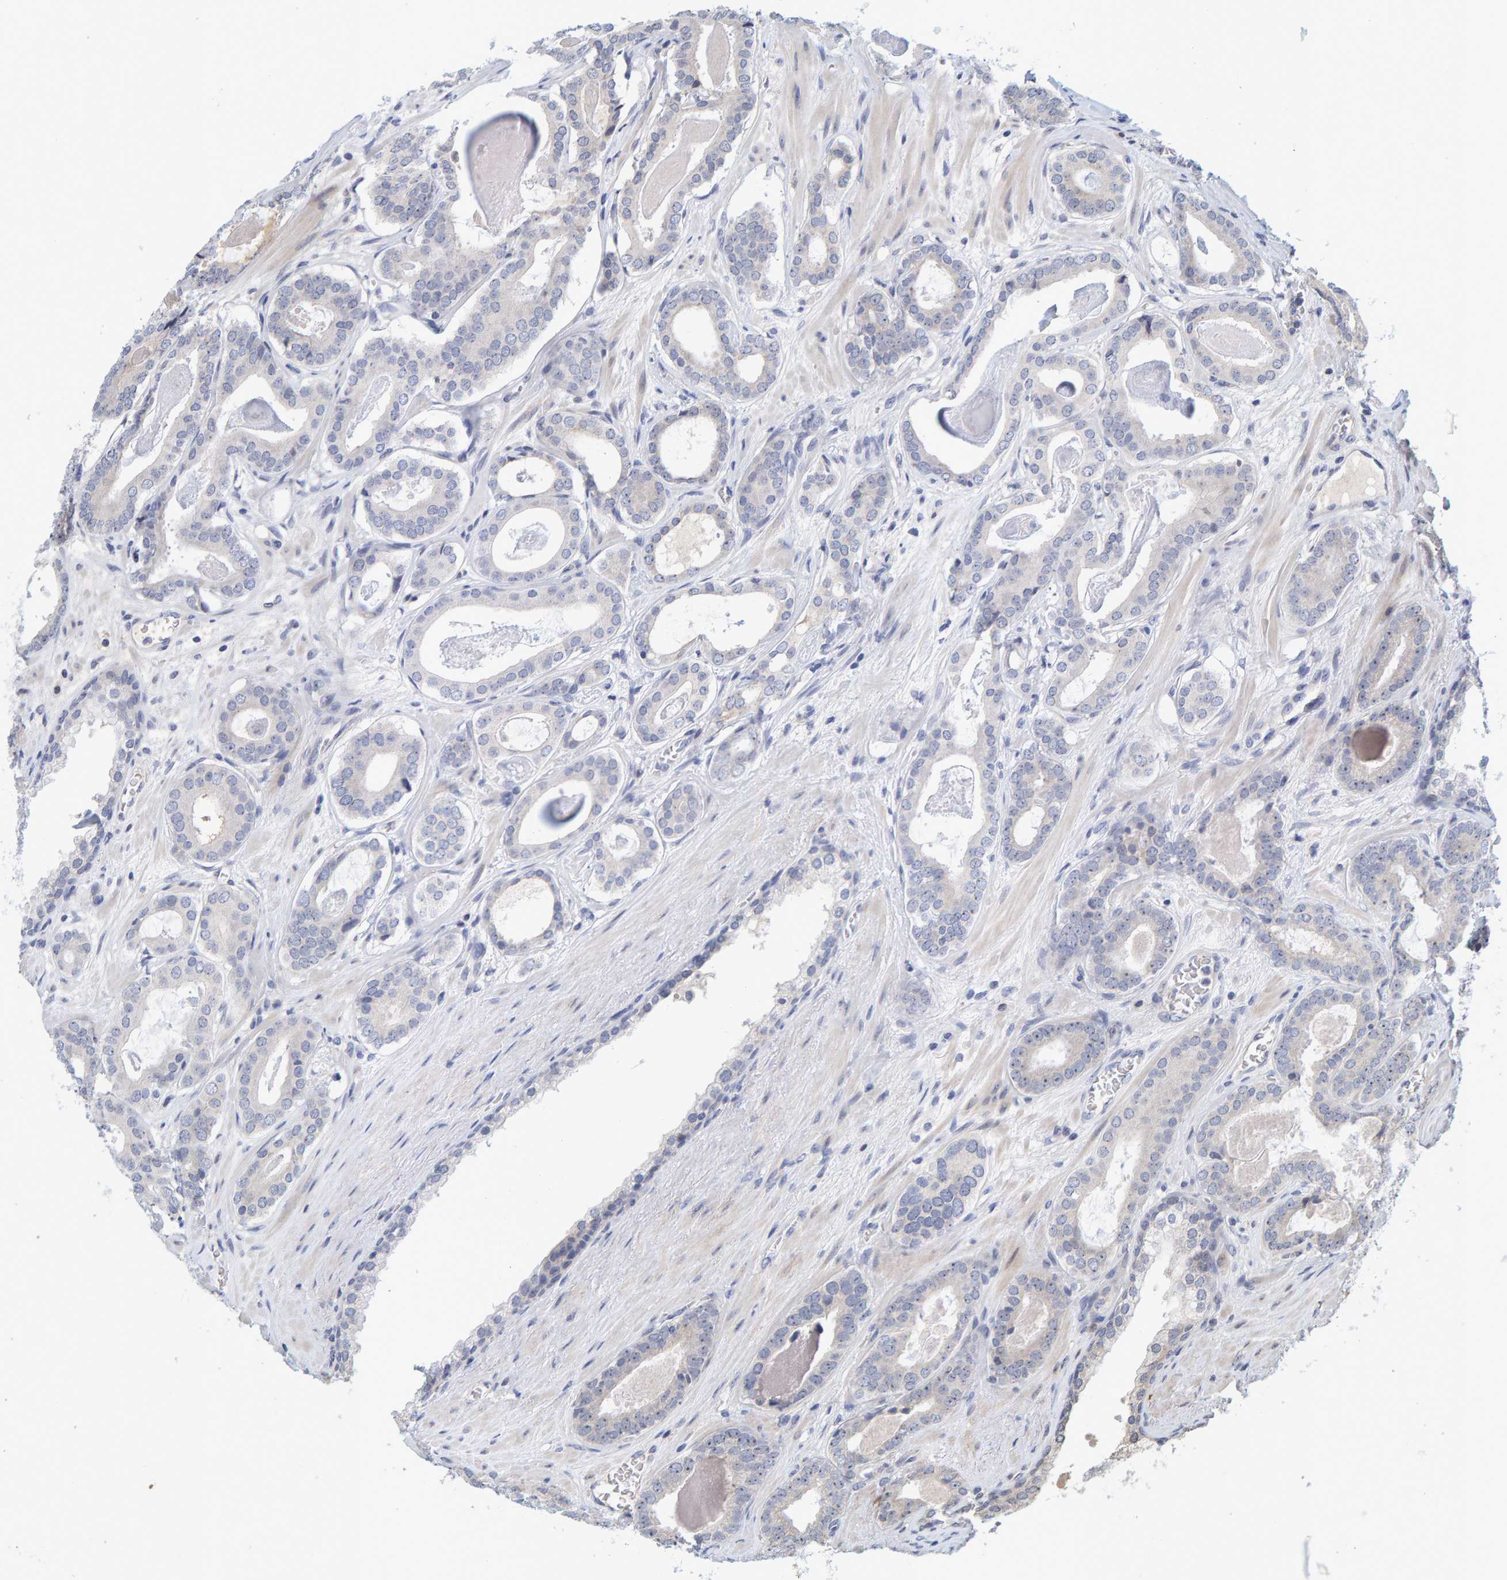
{"staining": {"intensity": "negative", "quantity": "none", "location": "none"}, "tissue": "prostate cancer", "cell_type": "Tumor cells", "image_type": "cancer", "snomed": [{"axis": "morphology", "description": "Adenocarcinoma, High grade"}, {"axis": "topography", "description": "Prostate"}], "caption": "A high-resolution micrograph shows immunohistochemistry (IHC) staining of adenocarcinoma (high-grade) (prostate), which displays no significant staining in tumor cells.", "gene": "ZNF77", "patient": {"sex": "male", "age": 60}}